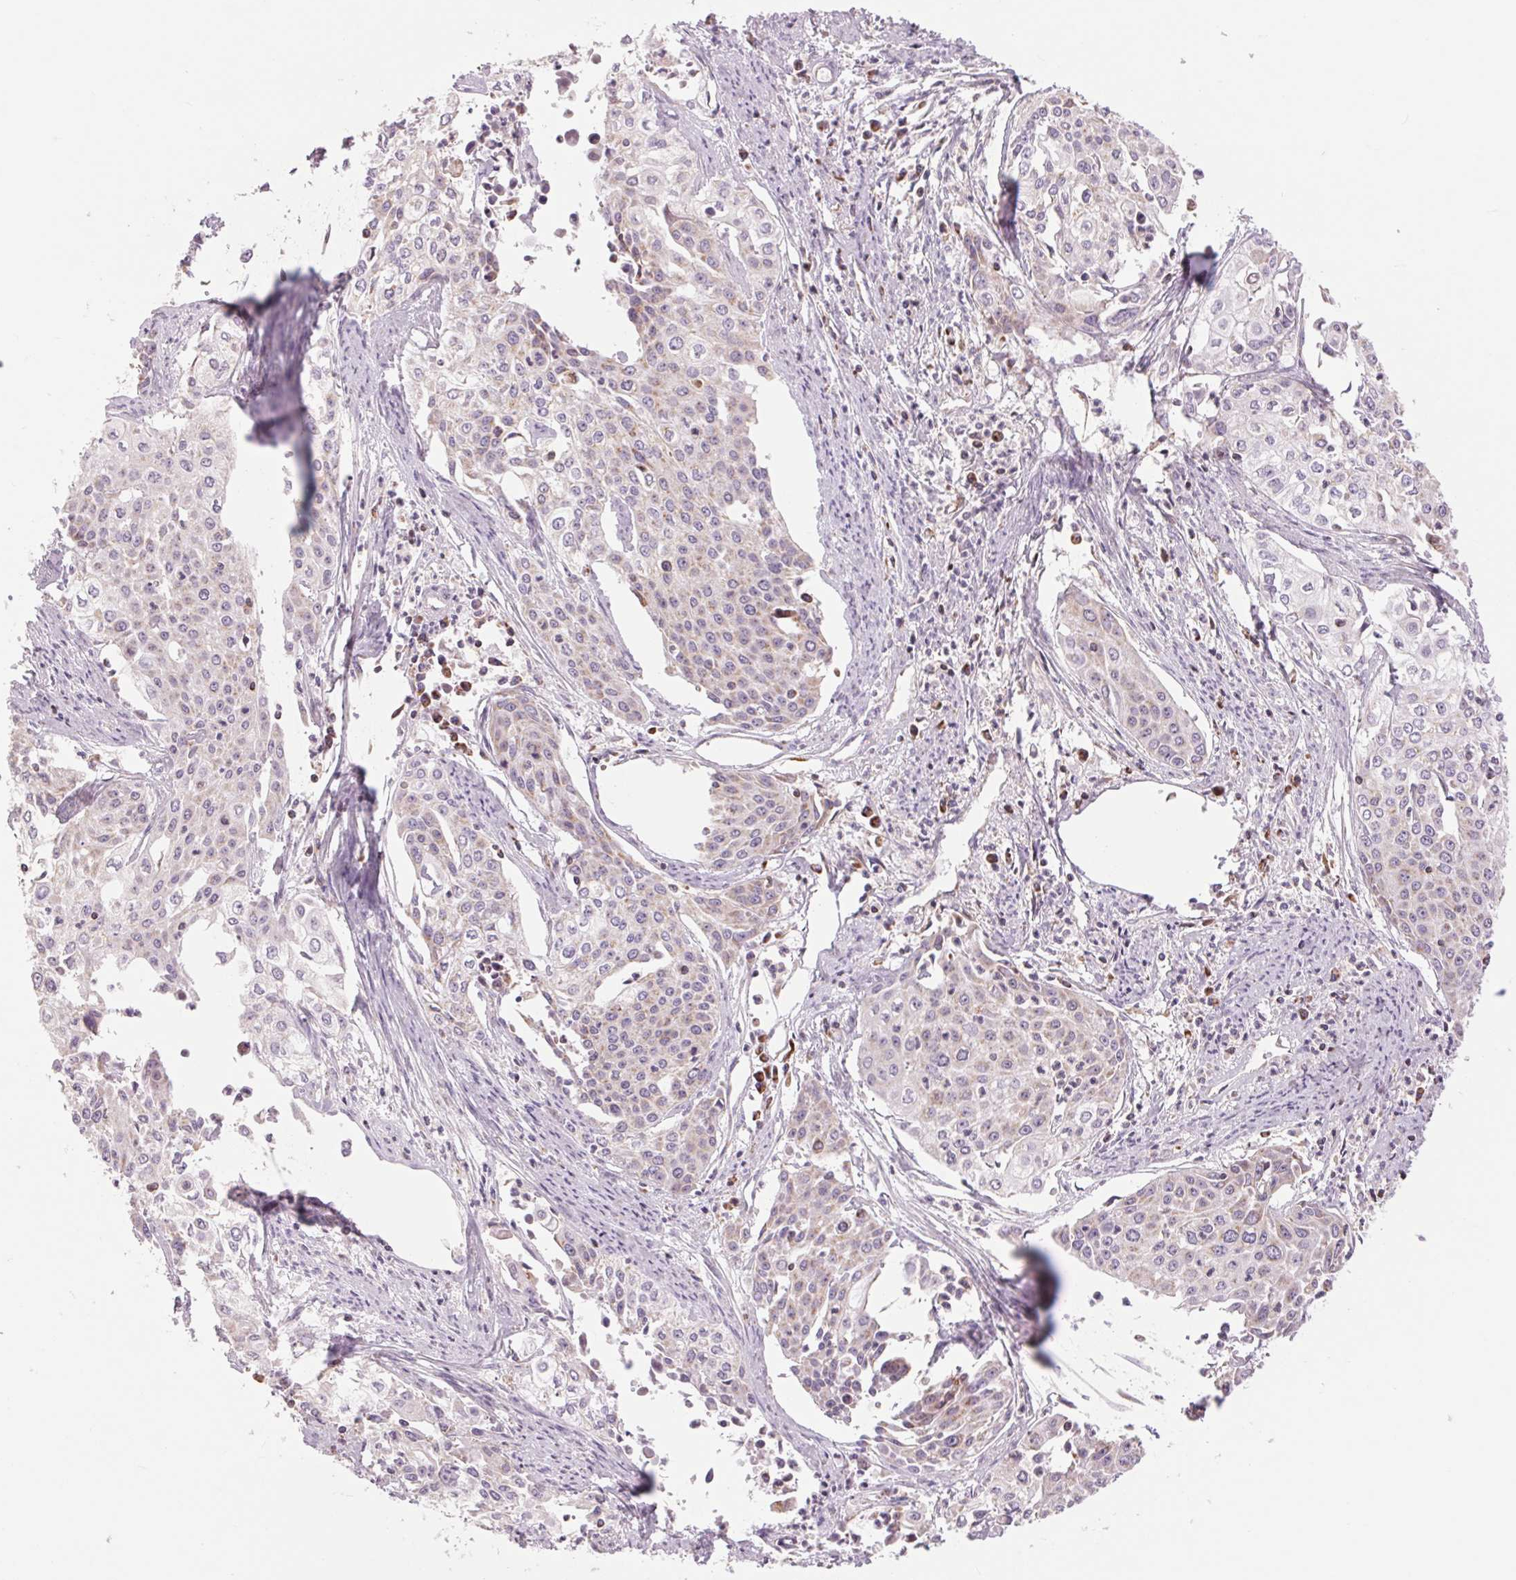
{"staining": {"intensity": "negative", "quantity": "none", "location": "none"}, "tissue": "cervical cancer", "cell_type": "Tumor cells", "image_type": "cancer", "snomed": [{"axis": "morphology", "description": "Squamous cell carcinoma, NOS"}, {"axis": "topography", "description": "Cervix"}], "caption": "The micrograph displays no staining of tumor cells in cervical cancer (squamous cell carcinoma). Nuclei are stained in blue.", "gene": "COX6A1", "patient": {"sex": "female", "age": 39}}